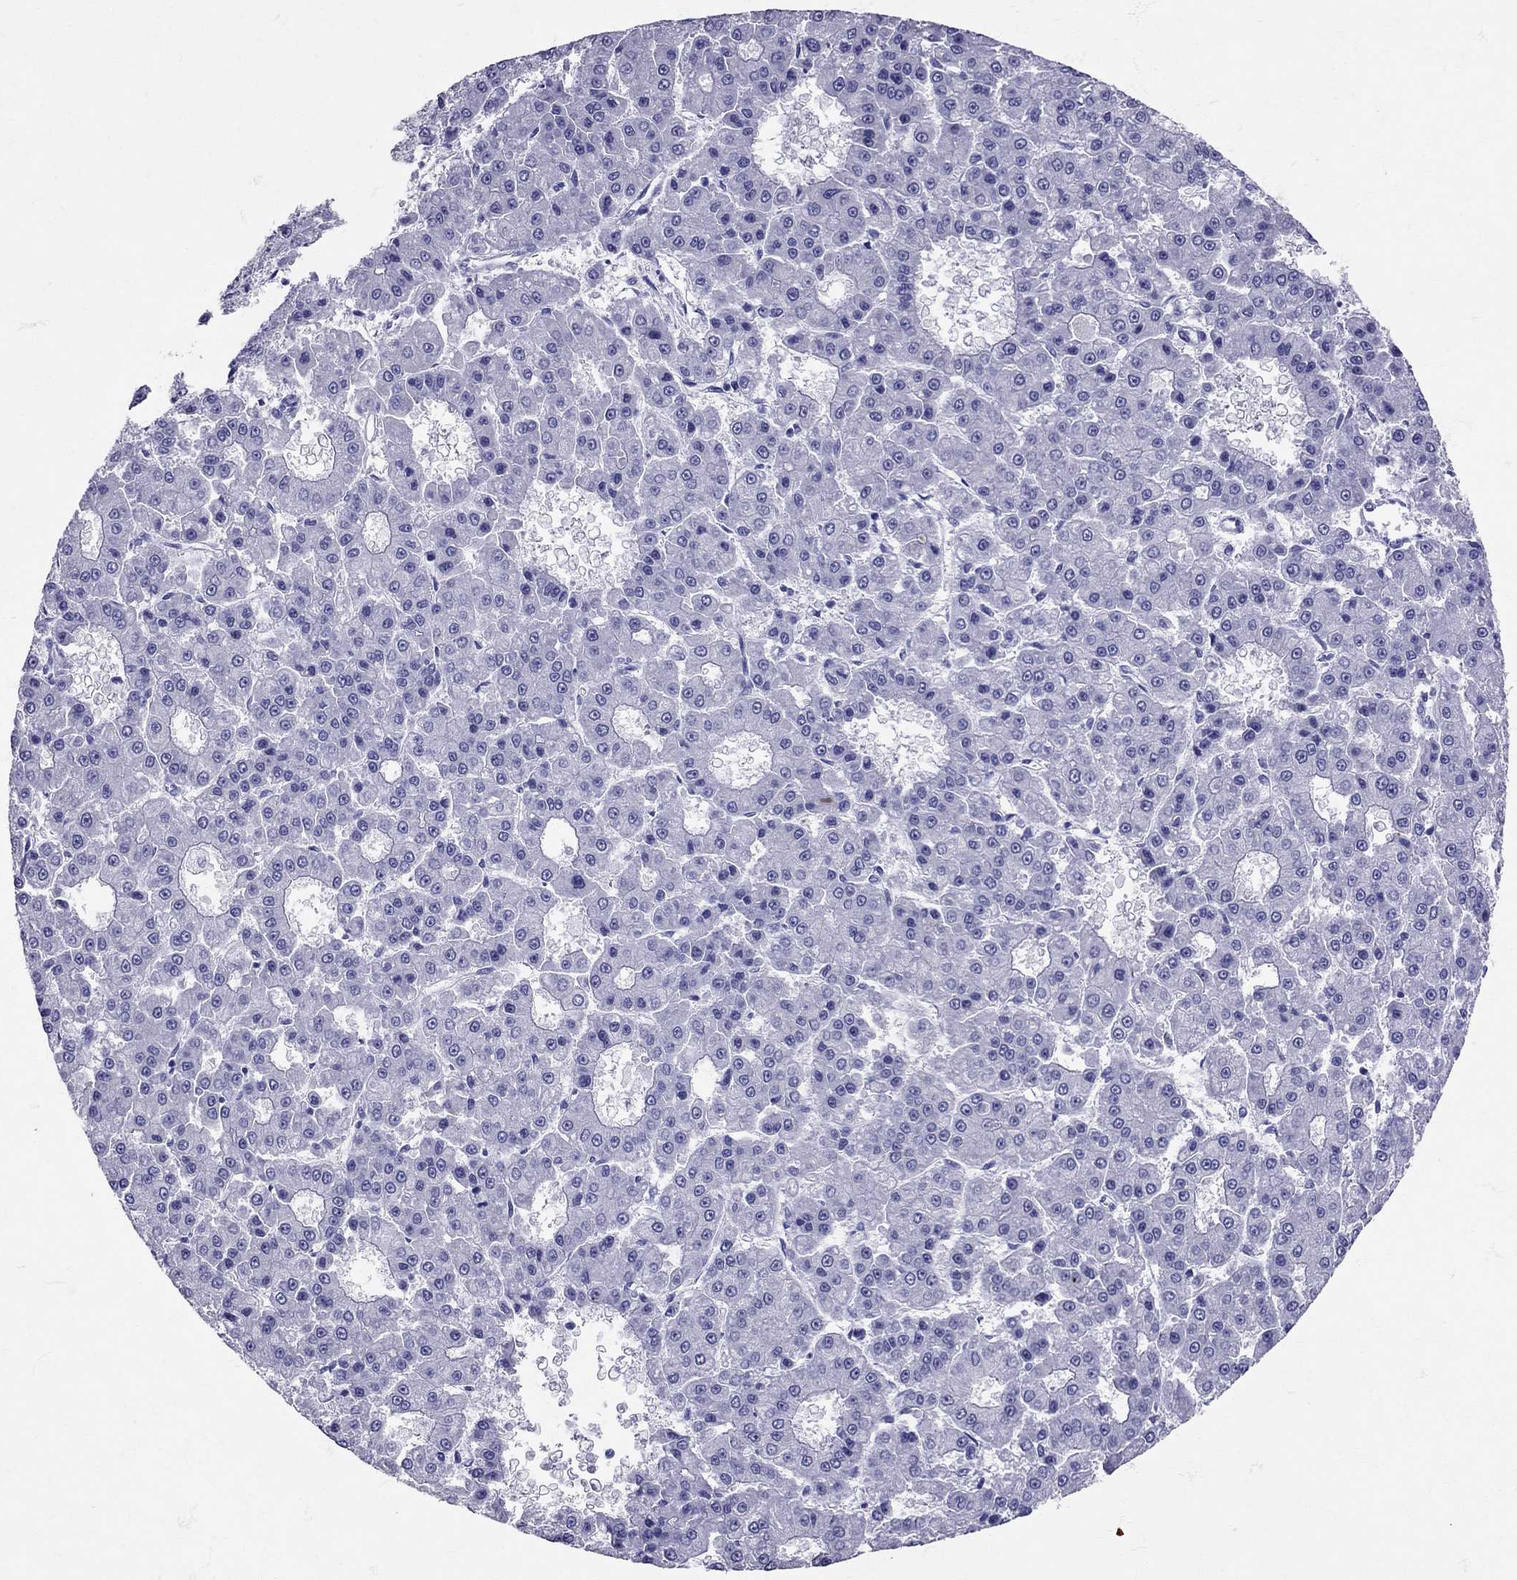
{"staining": {"intensity": "negative", "quantity": "none", "location": "none"}, "tissue": "liver cancer", "cell_type": "Tumor cells", "image_type": "cancer", "snomed": [{"axis": "morphology", "description": "Carcinoma, Hepatocellular, NOS"}, {"axis": "topography", "description": "Liver"}], "caption": "Immunohistochemistry photomicrograph of human liver cancer (hepatocellular carcinoma) stained for a protein (brown), which reveals no staining in tumor cells.", "gene": "AVP", "patient": {"sex": "male", "age": 70}}